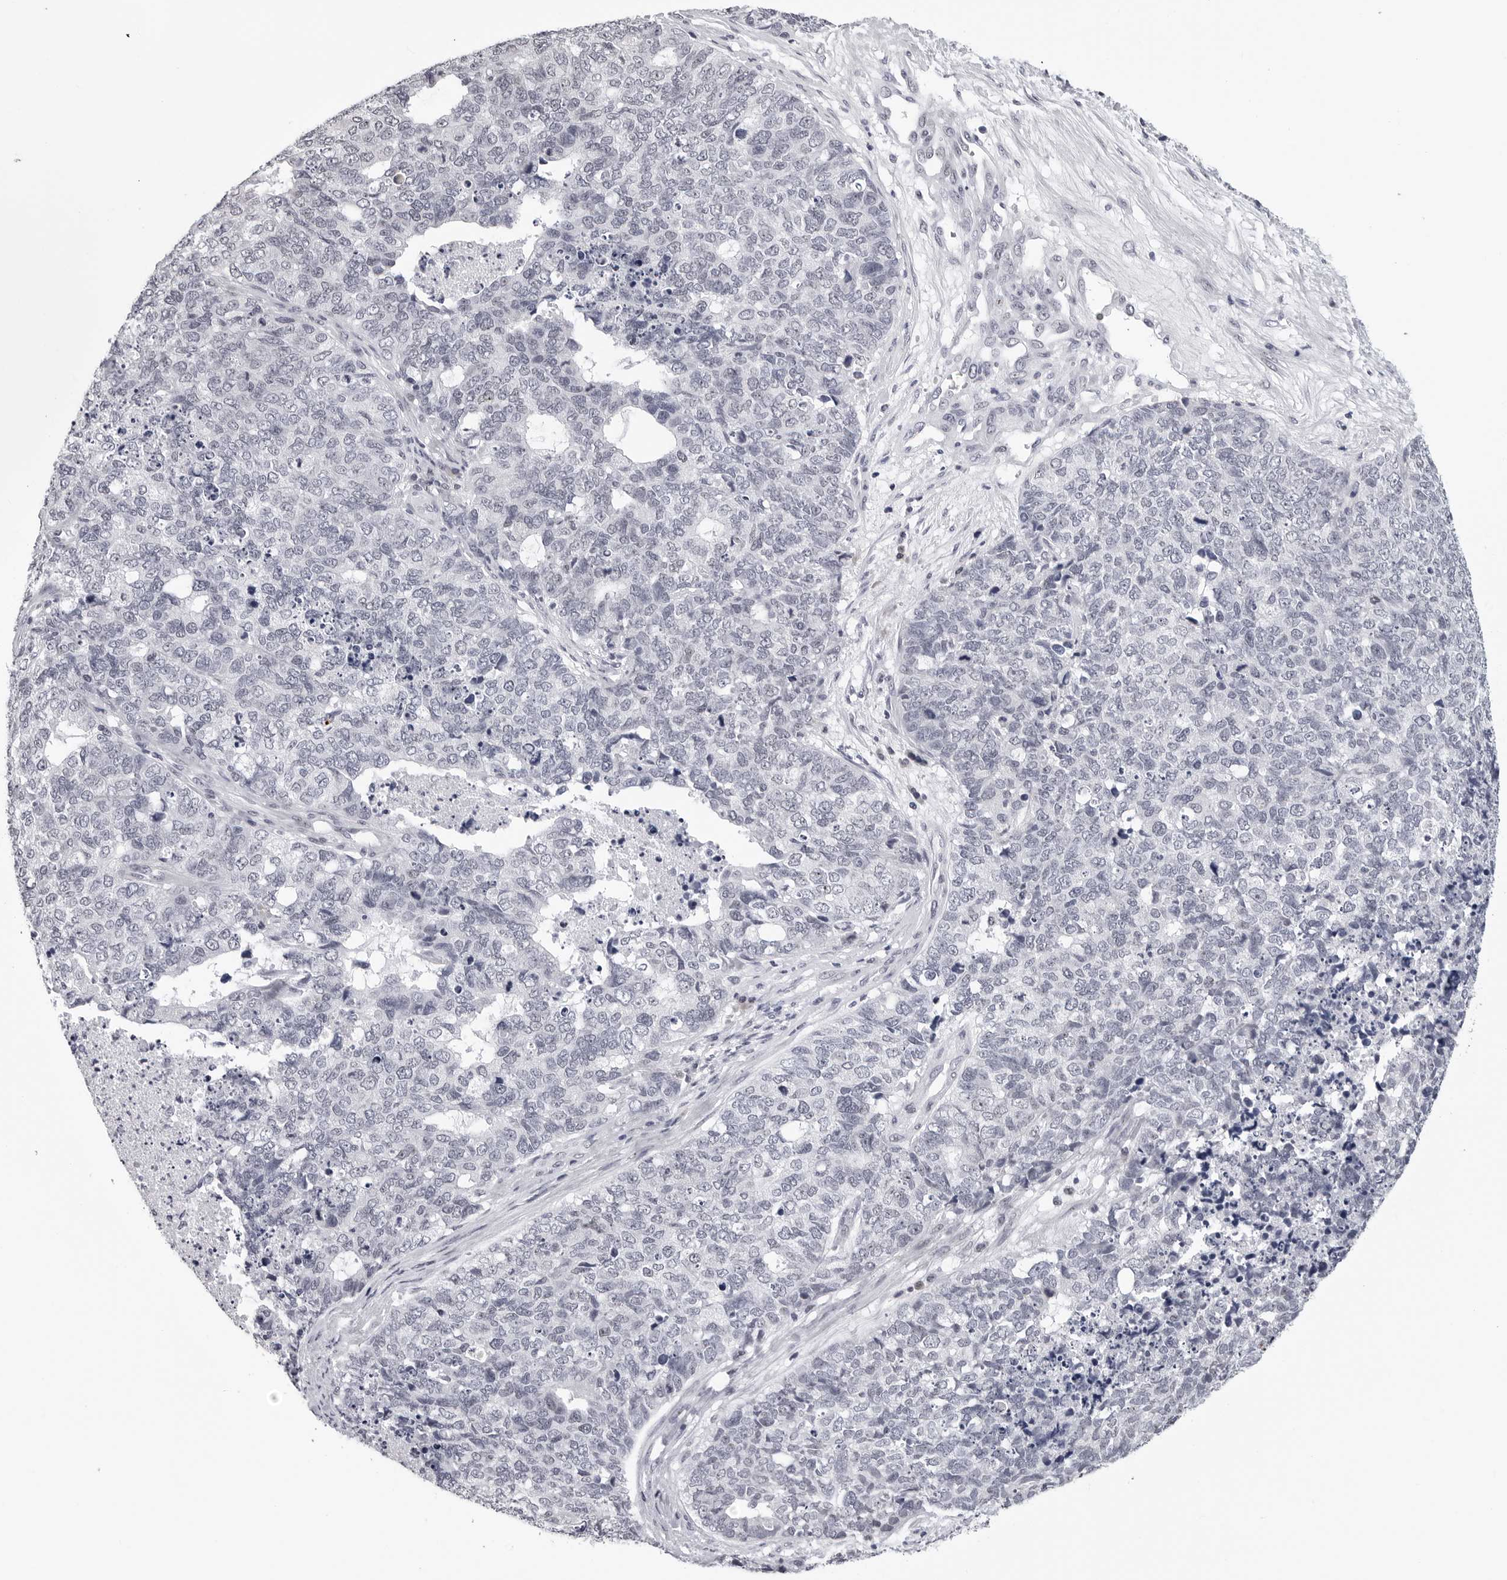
{"staining": {"intensity": "negative", "quantity": "none", "location": "none"}, "tissue": "cervical cancer", "cell_type": "Tumor cells", "image_type": "cancer", "snomed": [{"axis": "morphology", "description": "Squamous cell carcinoma, NOS"}, {"axis": "topography", "description": "Cervix"}], "caption": "The micrograph exhibits no significant staining in tumor cells of cervical cancer (squamous cell carcinoma).", "gene": "GNL2", "patient": {"sex": "female", "age": 63}}